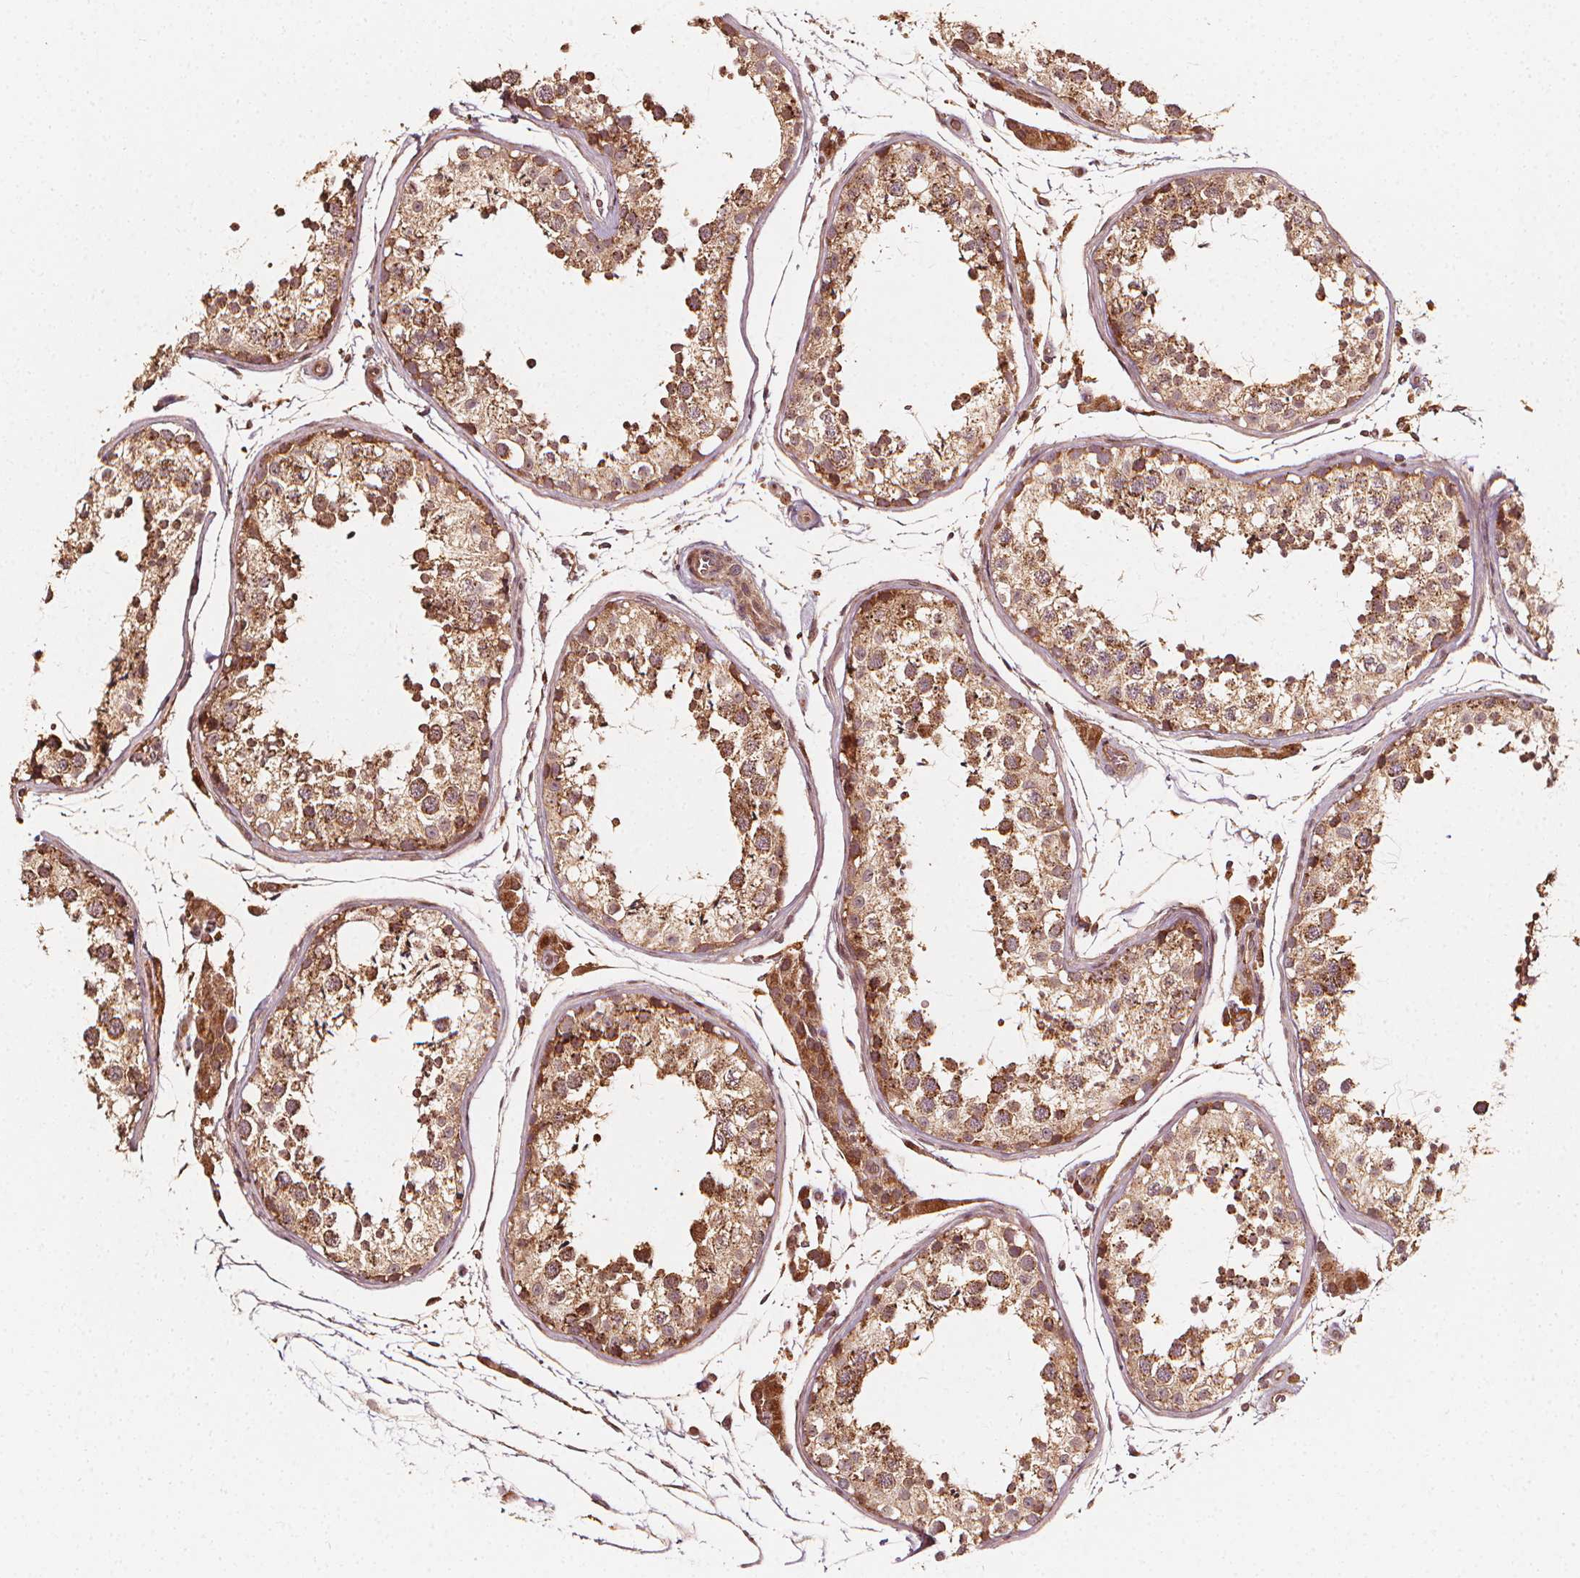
{"staining": {"intensity": "strong", "quantity": ">75%", "location": "cytoplasmic/membranous"}, "tissue": "testis", "cell_type": "Cells in seminiferous ducts", "image_type": "normal", "snomed": [{"axis": "morphology", "description": "Normal tissue, NOS"}, {"axis": "topography", "description": "Testis"}], "caption": "Testis stained with DAB immunohistochemistry (IHC) reveals high levels of strong cytoplasmic/membranous positivity in approximately >75% of cells in seminiferous ducts. (Stains: DAB (3,3'-diaminobenzidine) in brown, nuclei in blue, Microscopy: brightfield microscopy at high magnification).", "gene": "NPC1", "patient": {"sex": "male", "age": 29}}